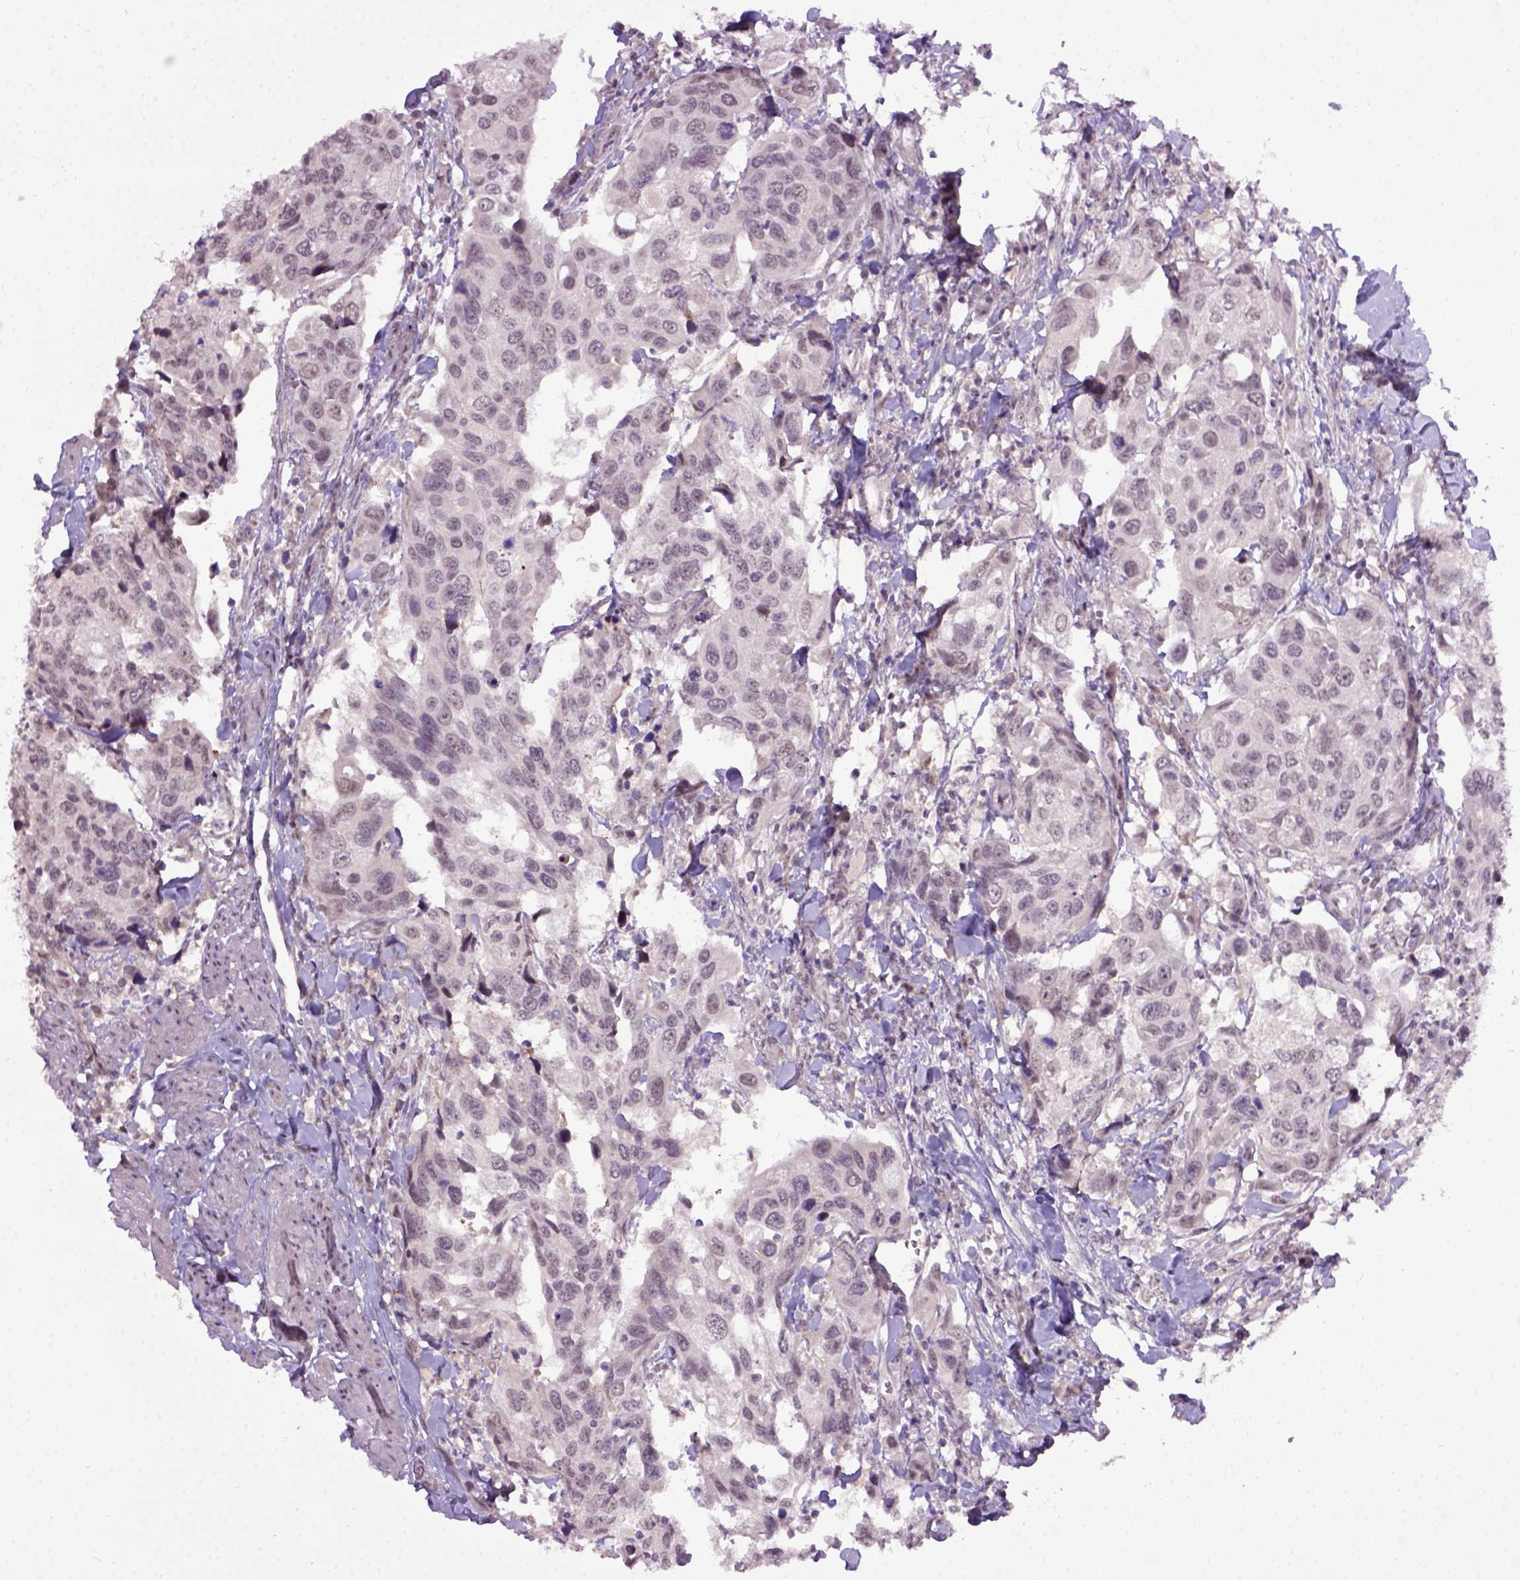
{"staining": {"intensity": "negative", "quantity": "none", "location": "none"}, "tissue": "urothelial cancer", "cell_type": "Tumor cells", "image_type": "cancer", "snomed": [{"axis": "morphology", "description": "Urothelial carcinoma, High grade"}, {"axis": "topography", "description": "Urinary bladder"}], "caption": "Urothelial carcinoma (high-grade) was stained to show a protein in brown. There is no significant positivity in tumor cells. (Brightfield microscopy of DAB immunohistochemistry (IHC) at high magnification).", "gene": "RAB43", "patient": {"sex": "male", "age": 60}}